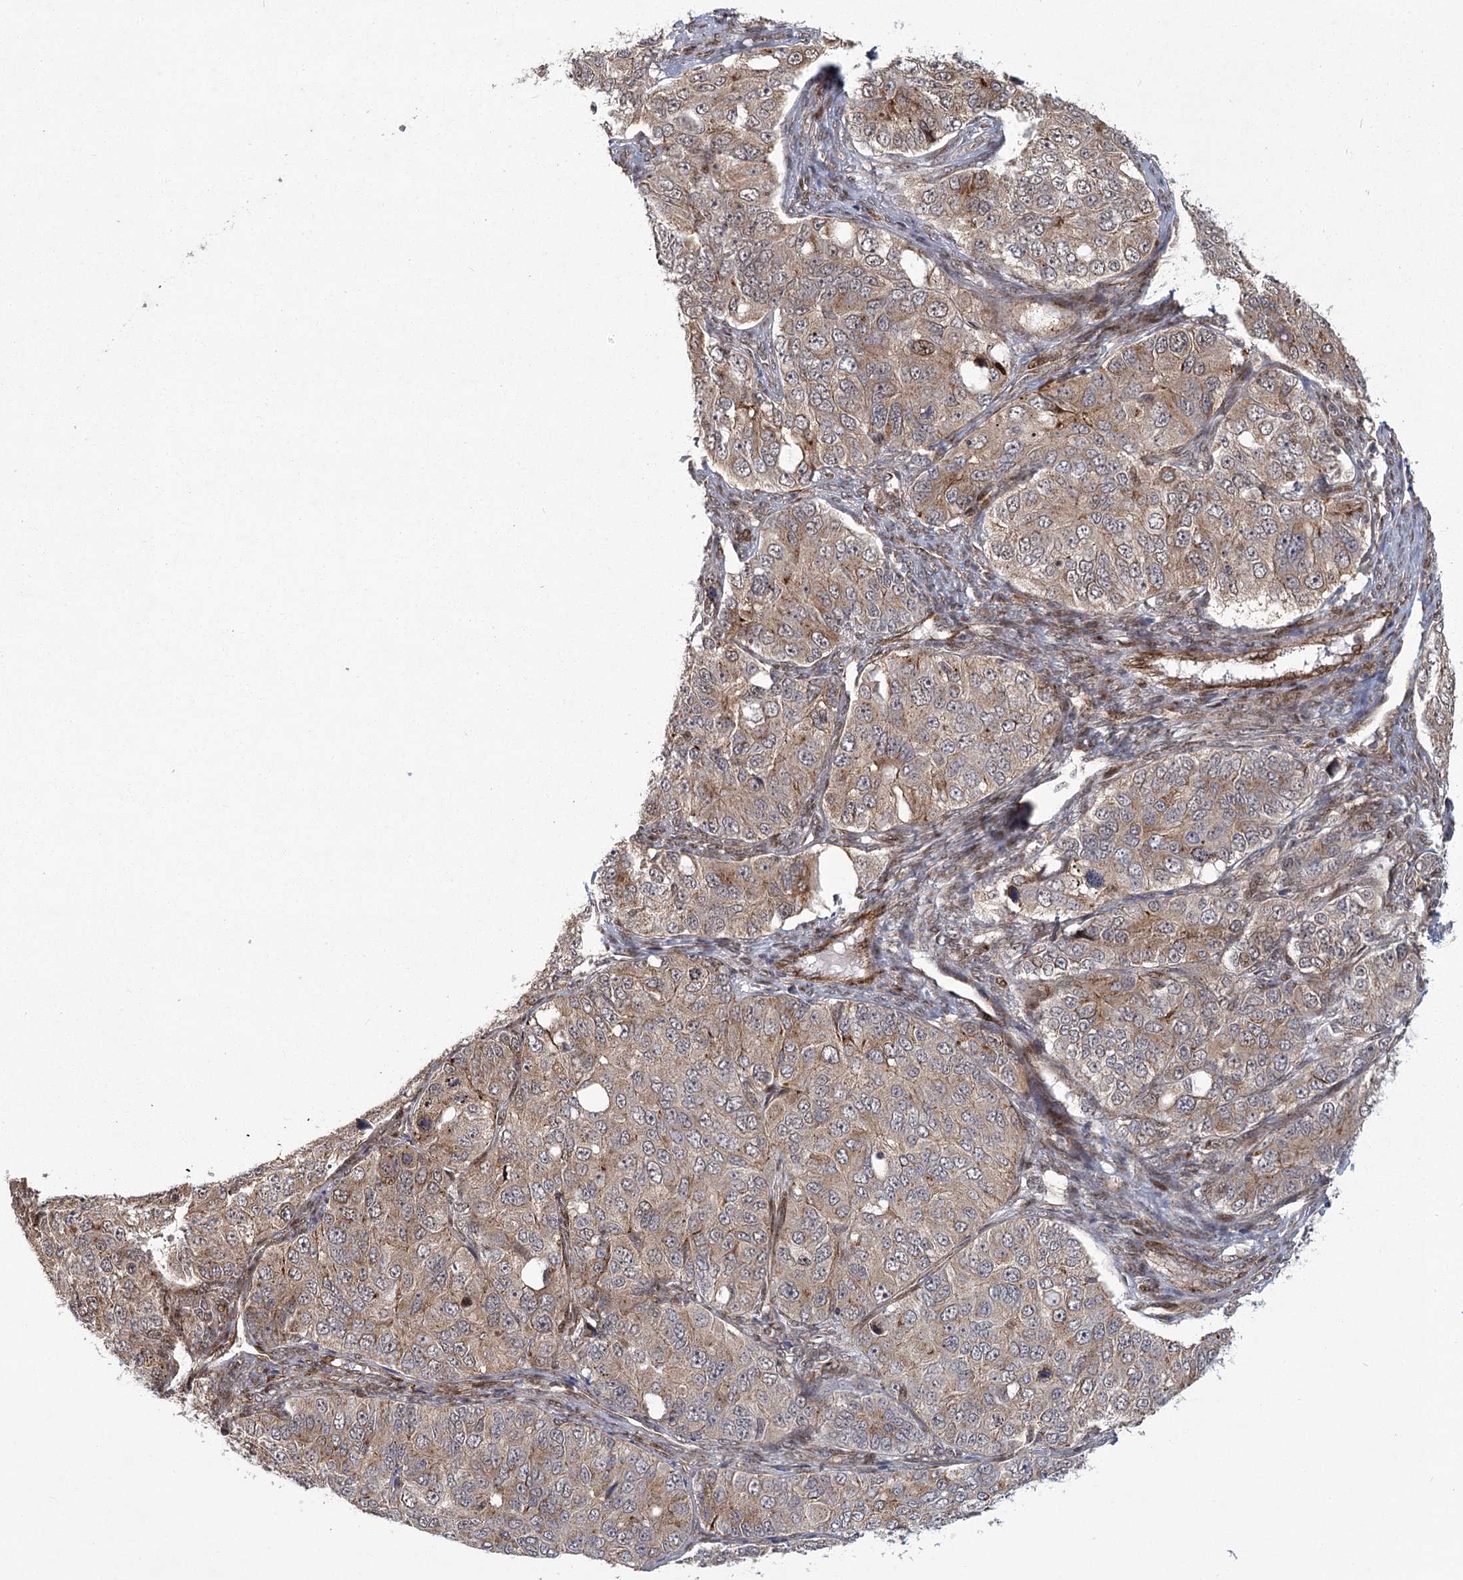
{"staining": {"intensity": "weak", "quantity": "25%-75%", "location": "cytoplasmic/membranous"}, "tissue": "ovarian cancer", "cell_type": "Tumor cells", "image_type": "cancer", "snomed": [{"axis": "morphology", "description": "Carcinoma, endometroid"}, {"axis": "topography", "description": "Ovary"}], "caption": "IHC image of human ovarian endometroid carcinoma stained for a protein (brown), which reveals low levels of weak cytoplasmic/membranous expression in approximately 25%-75% of tumor cells.", "gene": "PARM1", "patient": {"sex": "female", "age": 51}}